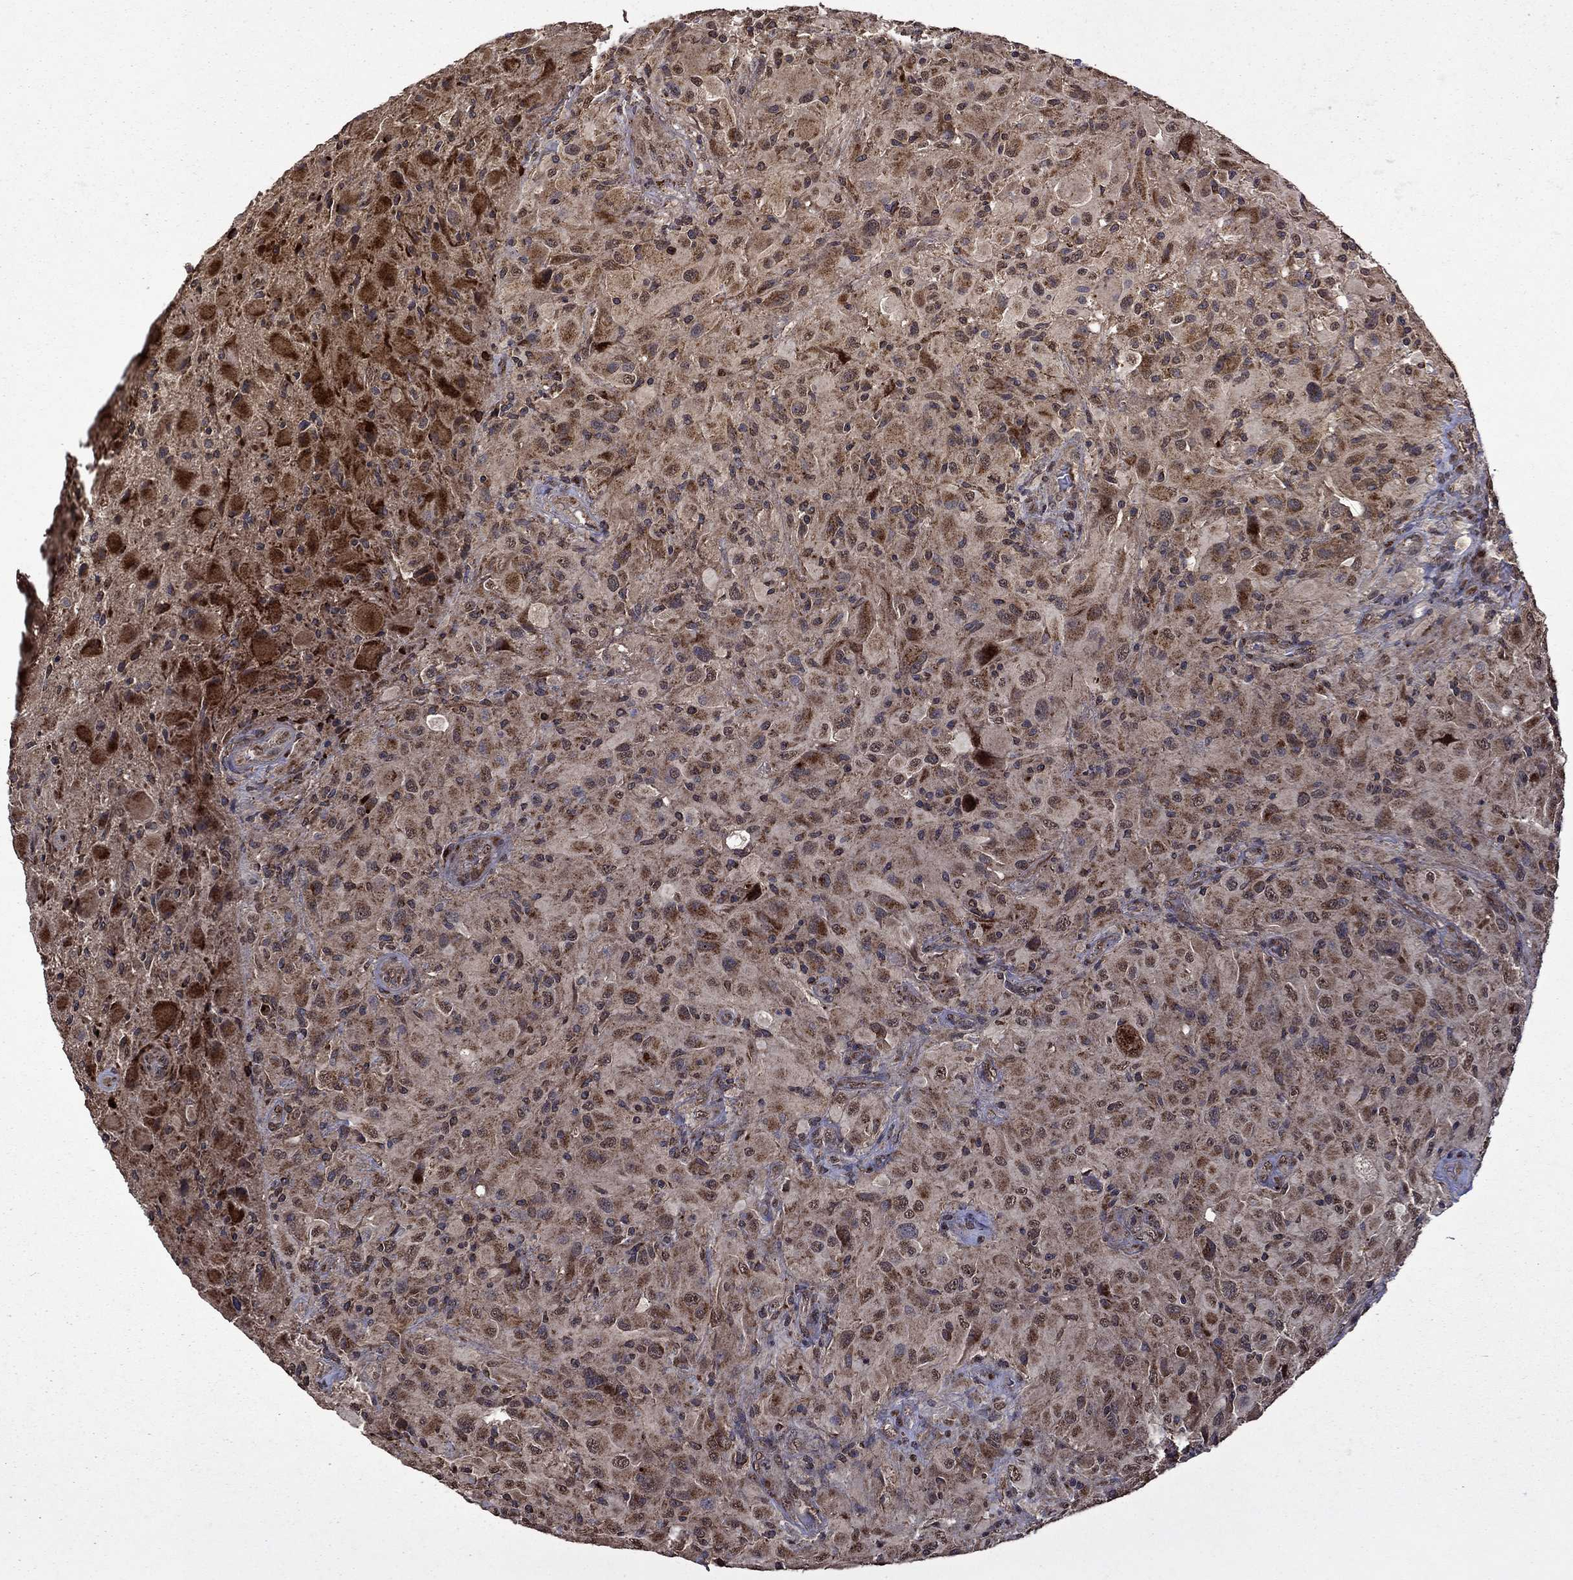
{"staining": {"intensity": "strong", "quantity": "25%-75%", "location": "cytoplasmic/membranous"}, "tissue": "glioma", "cell_type": "Tumor cells", "image_type": "cancer", "snomed": [{"axis": "morphology", "description": "Glioma, malignant, High grade"}, {"axis": "topography", "description": "Cerebral cortex"}], "caption": "Strong cytoplasmic/membranous protein positivity is appreciated in approximately 25%-75% of tumor cells in high-grade glioma (malignant).", "gene": "ITM2B", "patient": {"sex": "male", "age": 35}}